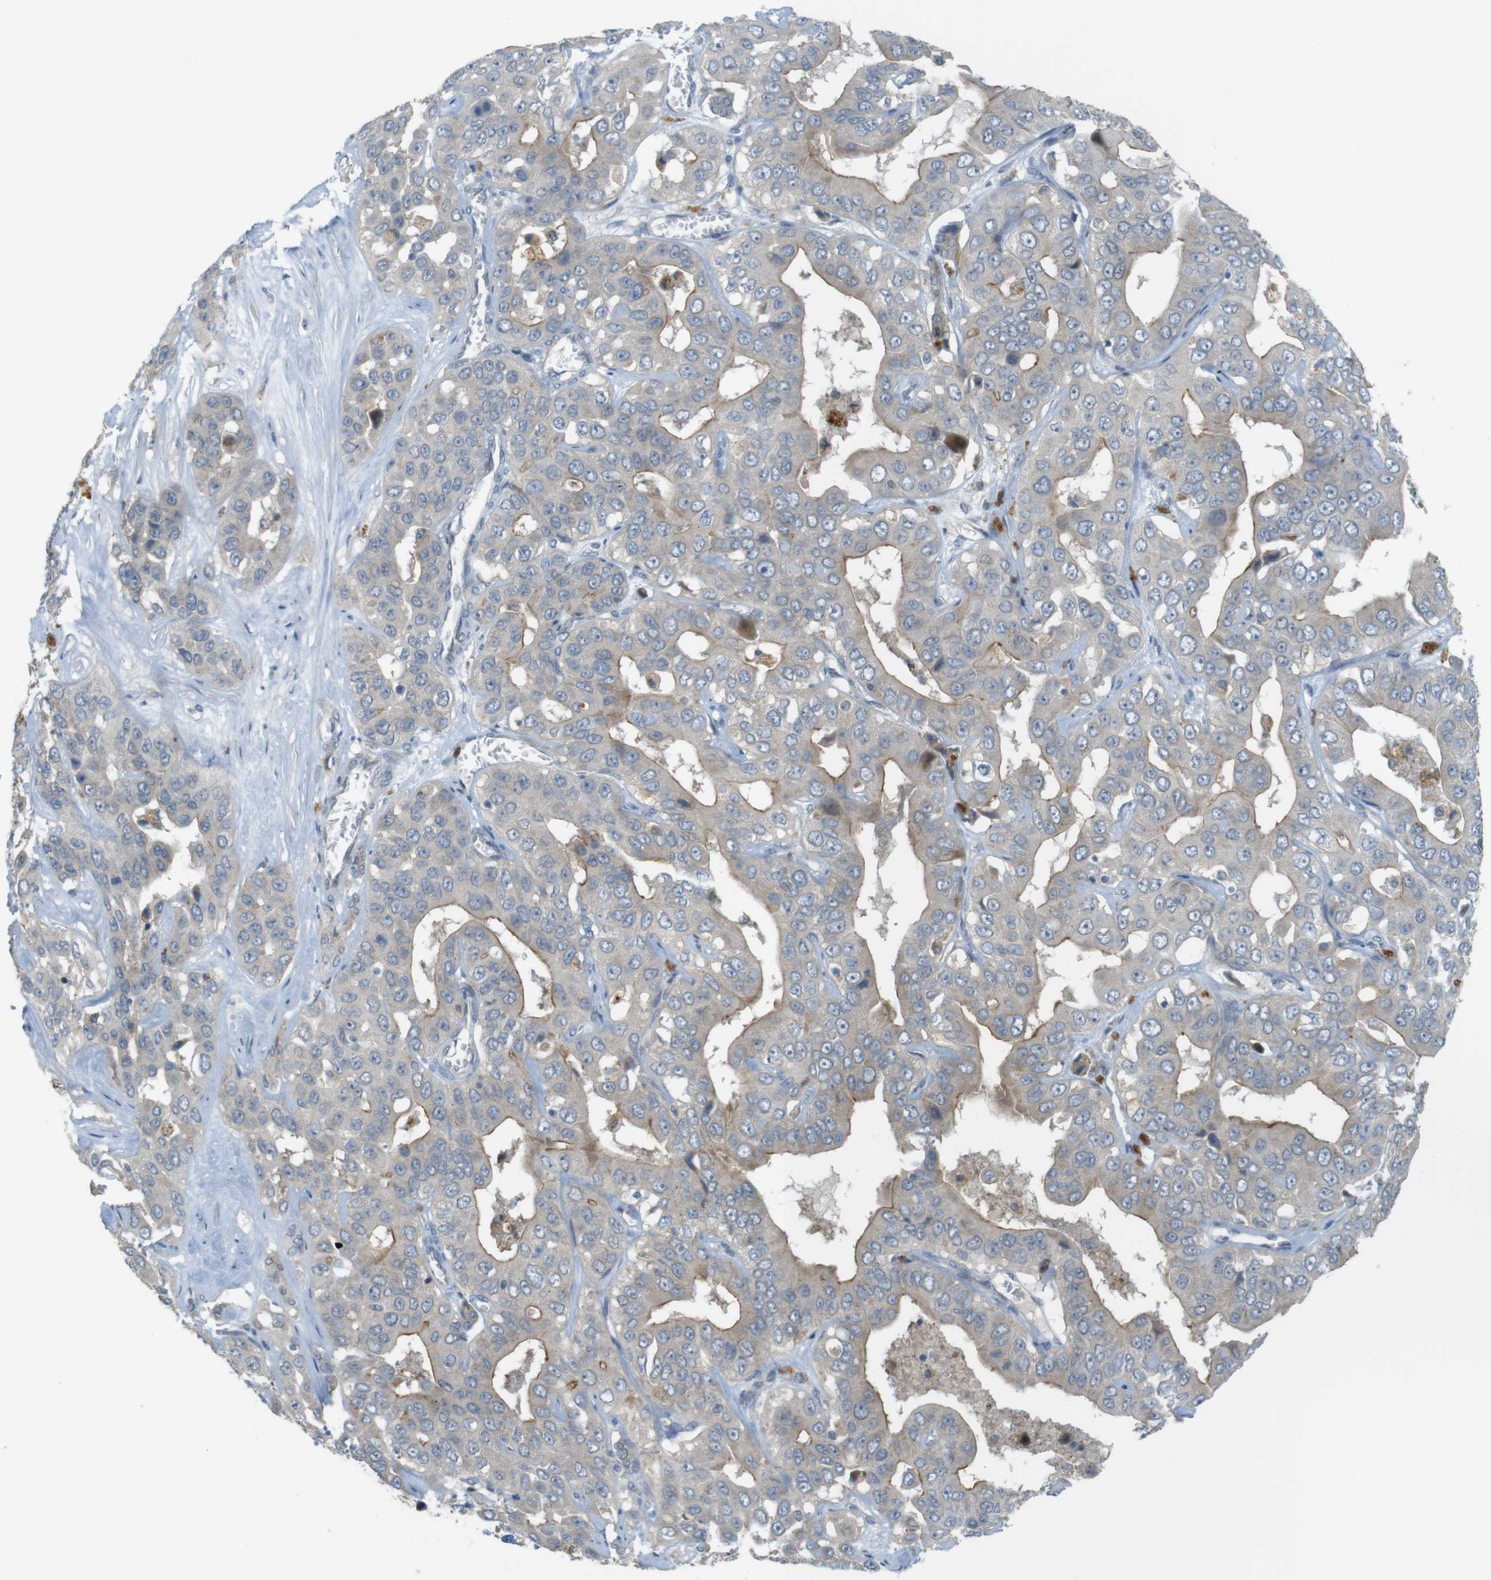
{"staining": {"intensity": "weak", "quantity": "25%-75%", "location": "cytoplasmic/membranous"}, "tissue": "liver cancer", "cell_type": "Tumor cells", "image_type": "cancer", "snomed": [{"axis": "morphology", "description": "Cholangiocarcinoma"}, {"axis": "topography", "description": "Liver"}], "caption": "High-magnification brightfield microscopy of liver cholangiocarcinoma stained with DAB (brown) and counterstained with hematoxylin (blue). tumor cells exhibit weak cytoplasmic/membranous expression is present in approximately25%-75% of cells.", "gene": "UGT8", "patient": {"sex": "female", "age": 52}}